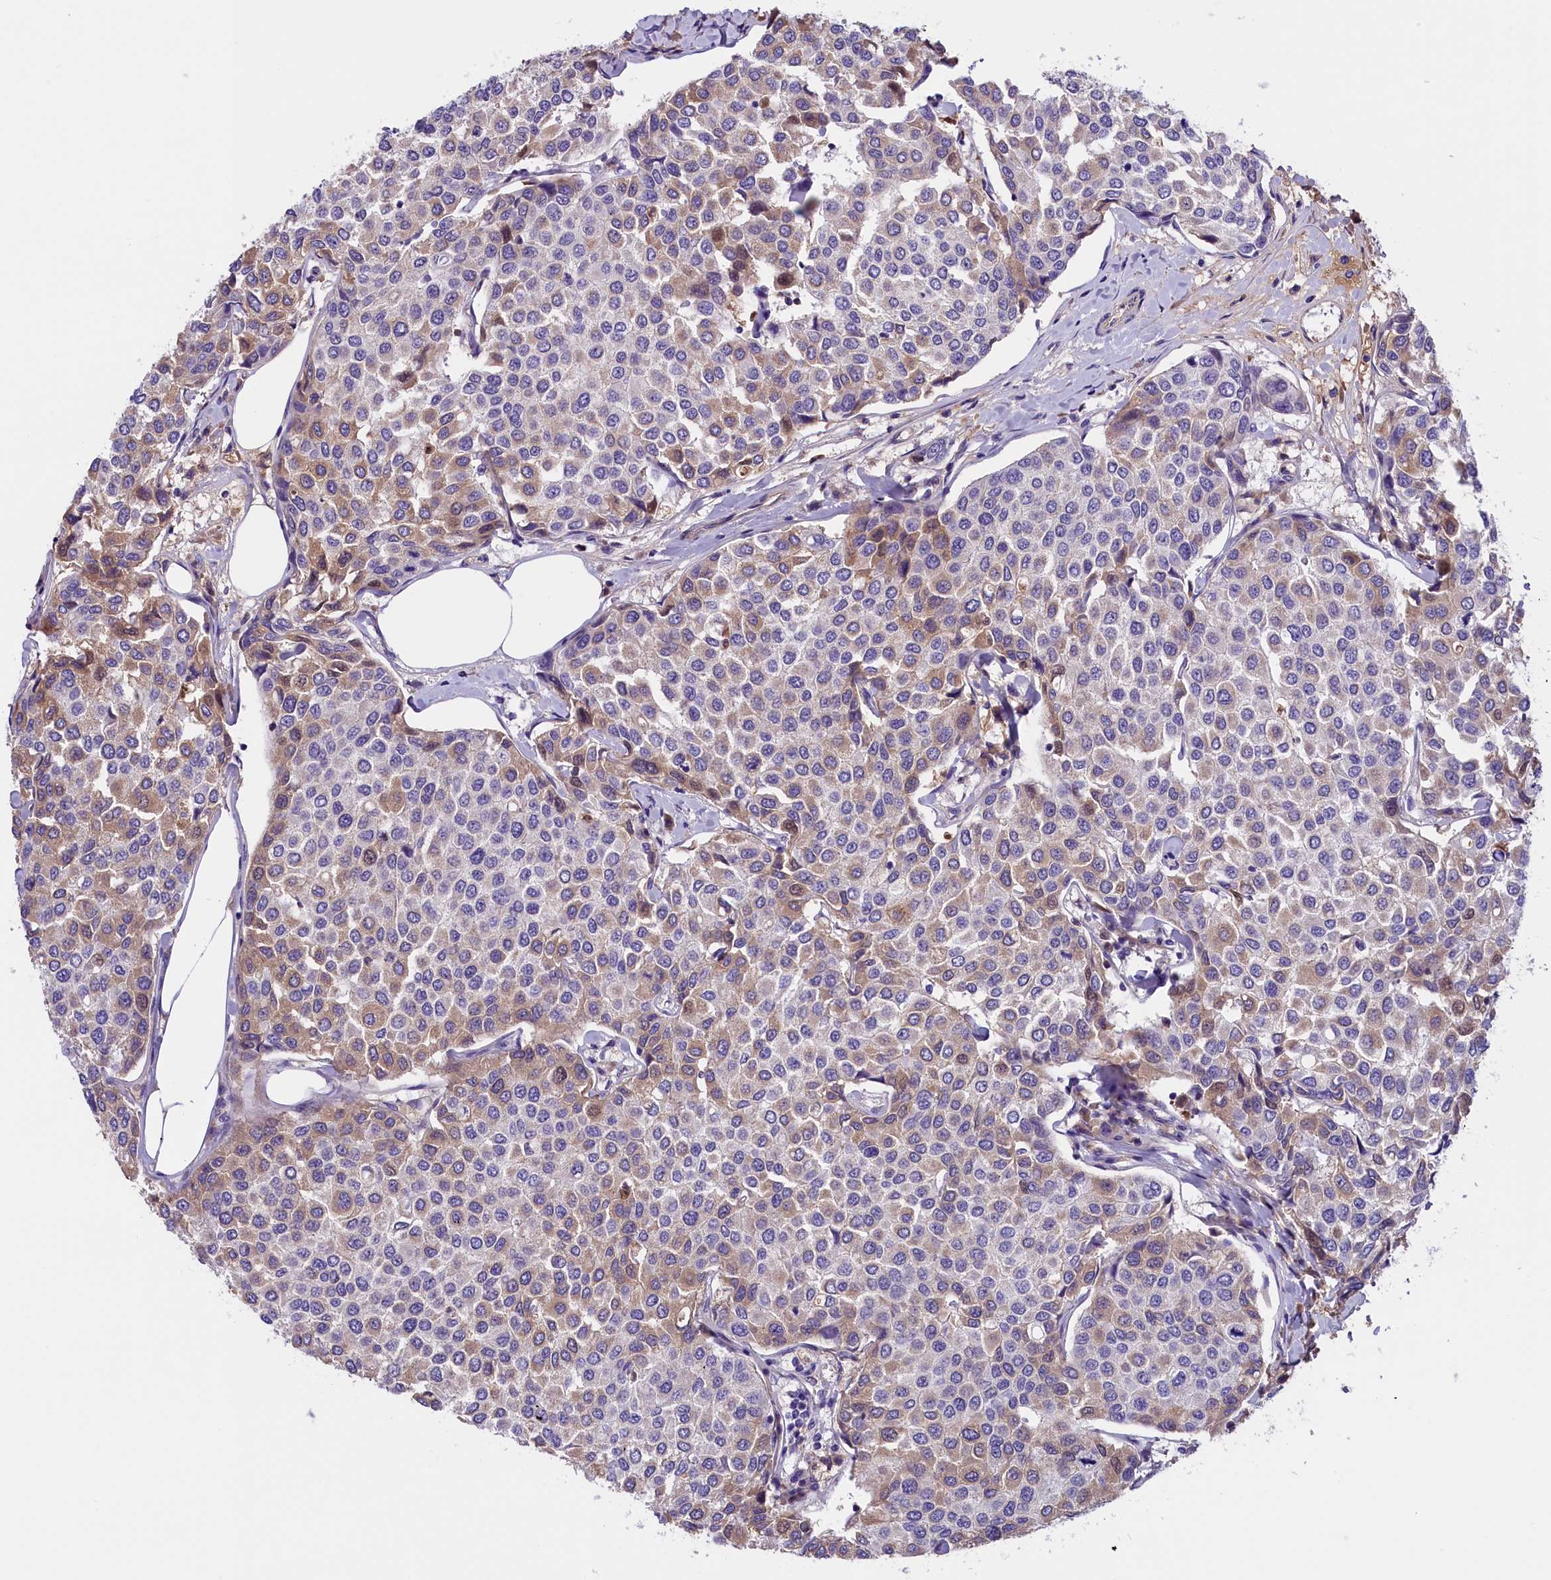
{"staining": {"intensity": "weak", "quantity": "25%-75%", "location": "cytoplasmic/membranous"}, "tissue": "breast cancer", "cell_type": "Tumor cells", "image_type": "cancer", "snomed": [{"axis": "morphology", "description": "Duct carcinoma"}, {"axis": "topography", "description": "Breast"}], "caption": "IHC micrograph of neoplastic tissue: breast invasive ductal carcinoma stained using immunohistochemistry reveals low levels of weak protein expression localized specifically in the cytoplasmic/membranous of tumor cells, appearing as a cytoplasmic/membranous brown color.", "gene": "CCDC32", "patient": {"sex": "female", "age": 55}}